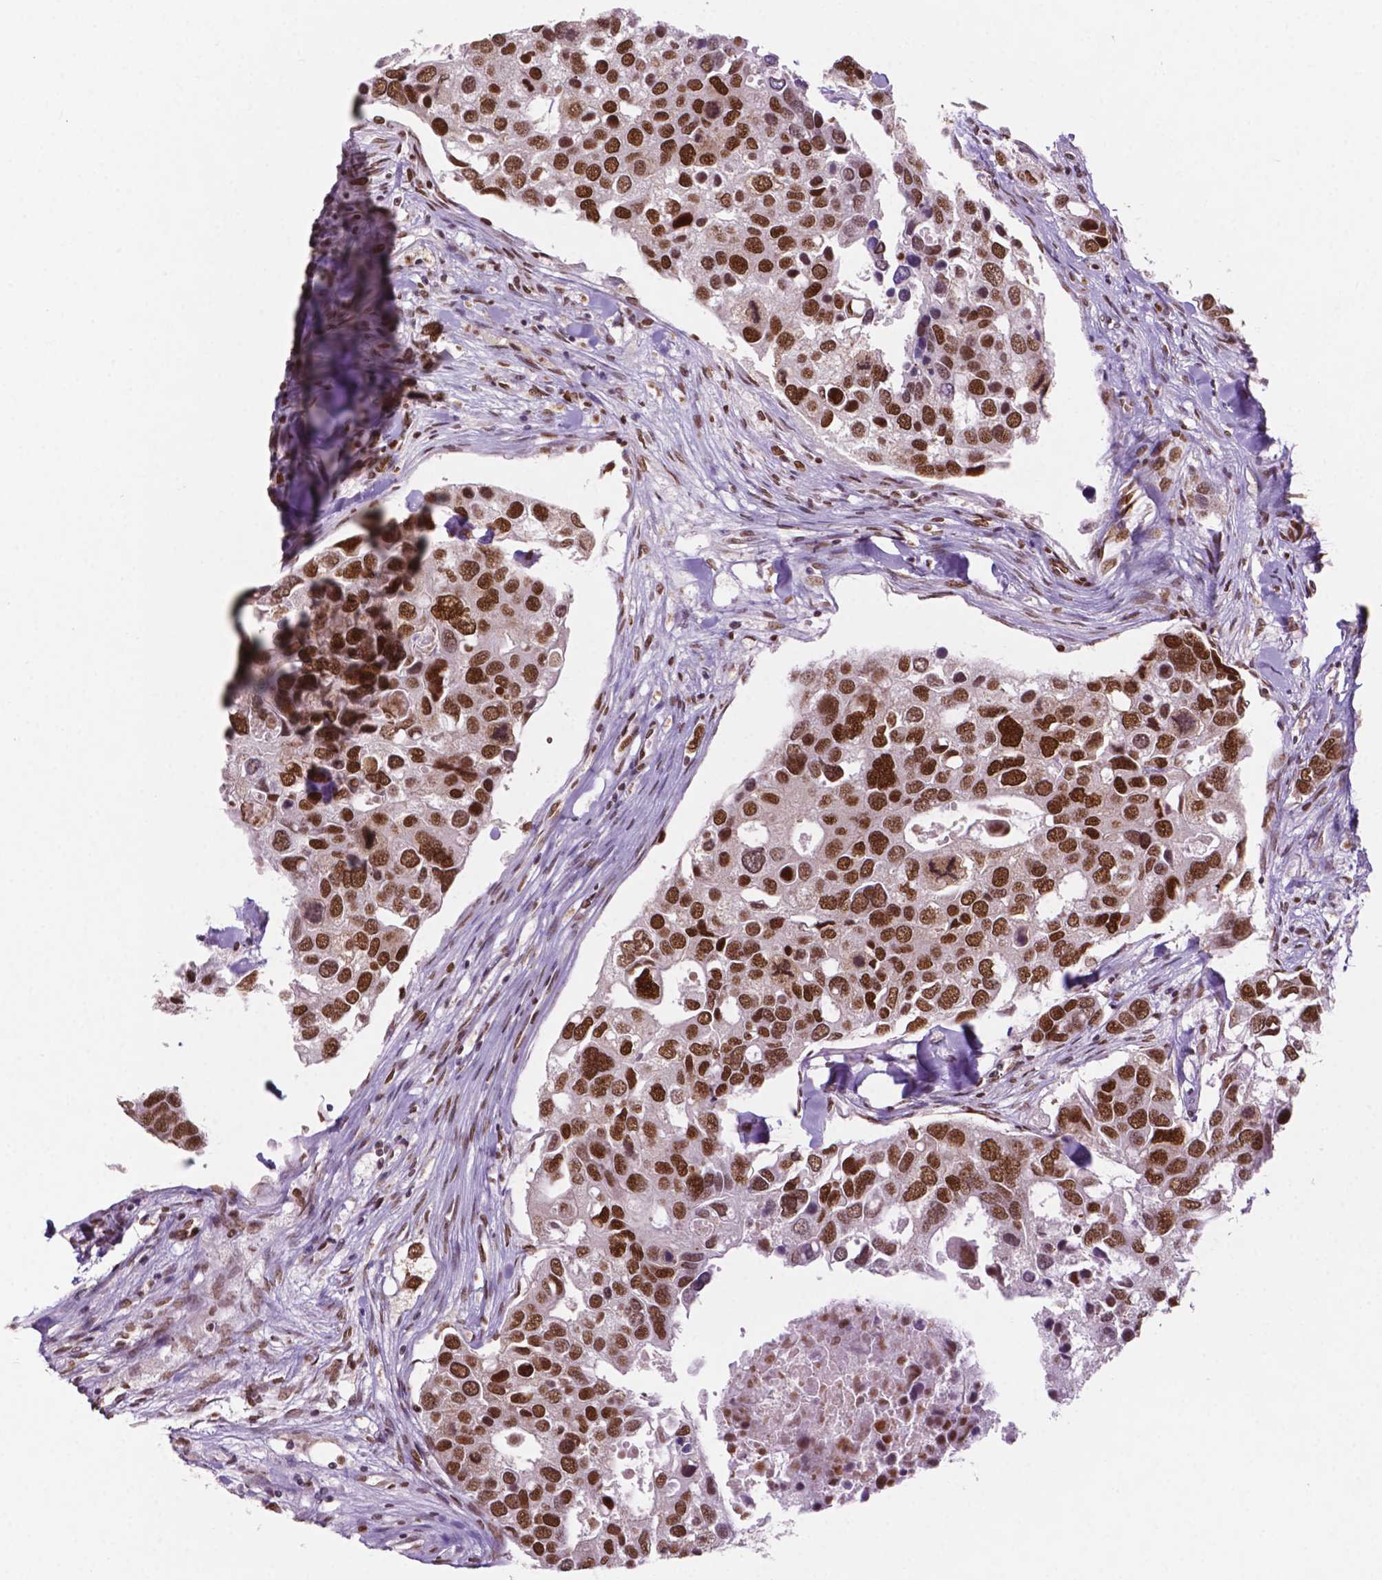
{"staining": {"intensity": "moderate", "quantity": "25%-75%", "location": "nuclear"}, "tissue": "breast cancer", "cell_type": "Tumor cells", "image_type": "cancer", "snomed": [{"axis": "morphology", "description": "Duct carcinoma"}, {"axis": "topography", "description": "Breast"}], "caption": "Breast infiltrating ductal carcinoma stained for a protein displays moderate nuclear positivity in tumor cells.", "gene": "MLH1", "patient": {"sex": "female", "age": 83}}